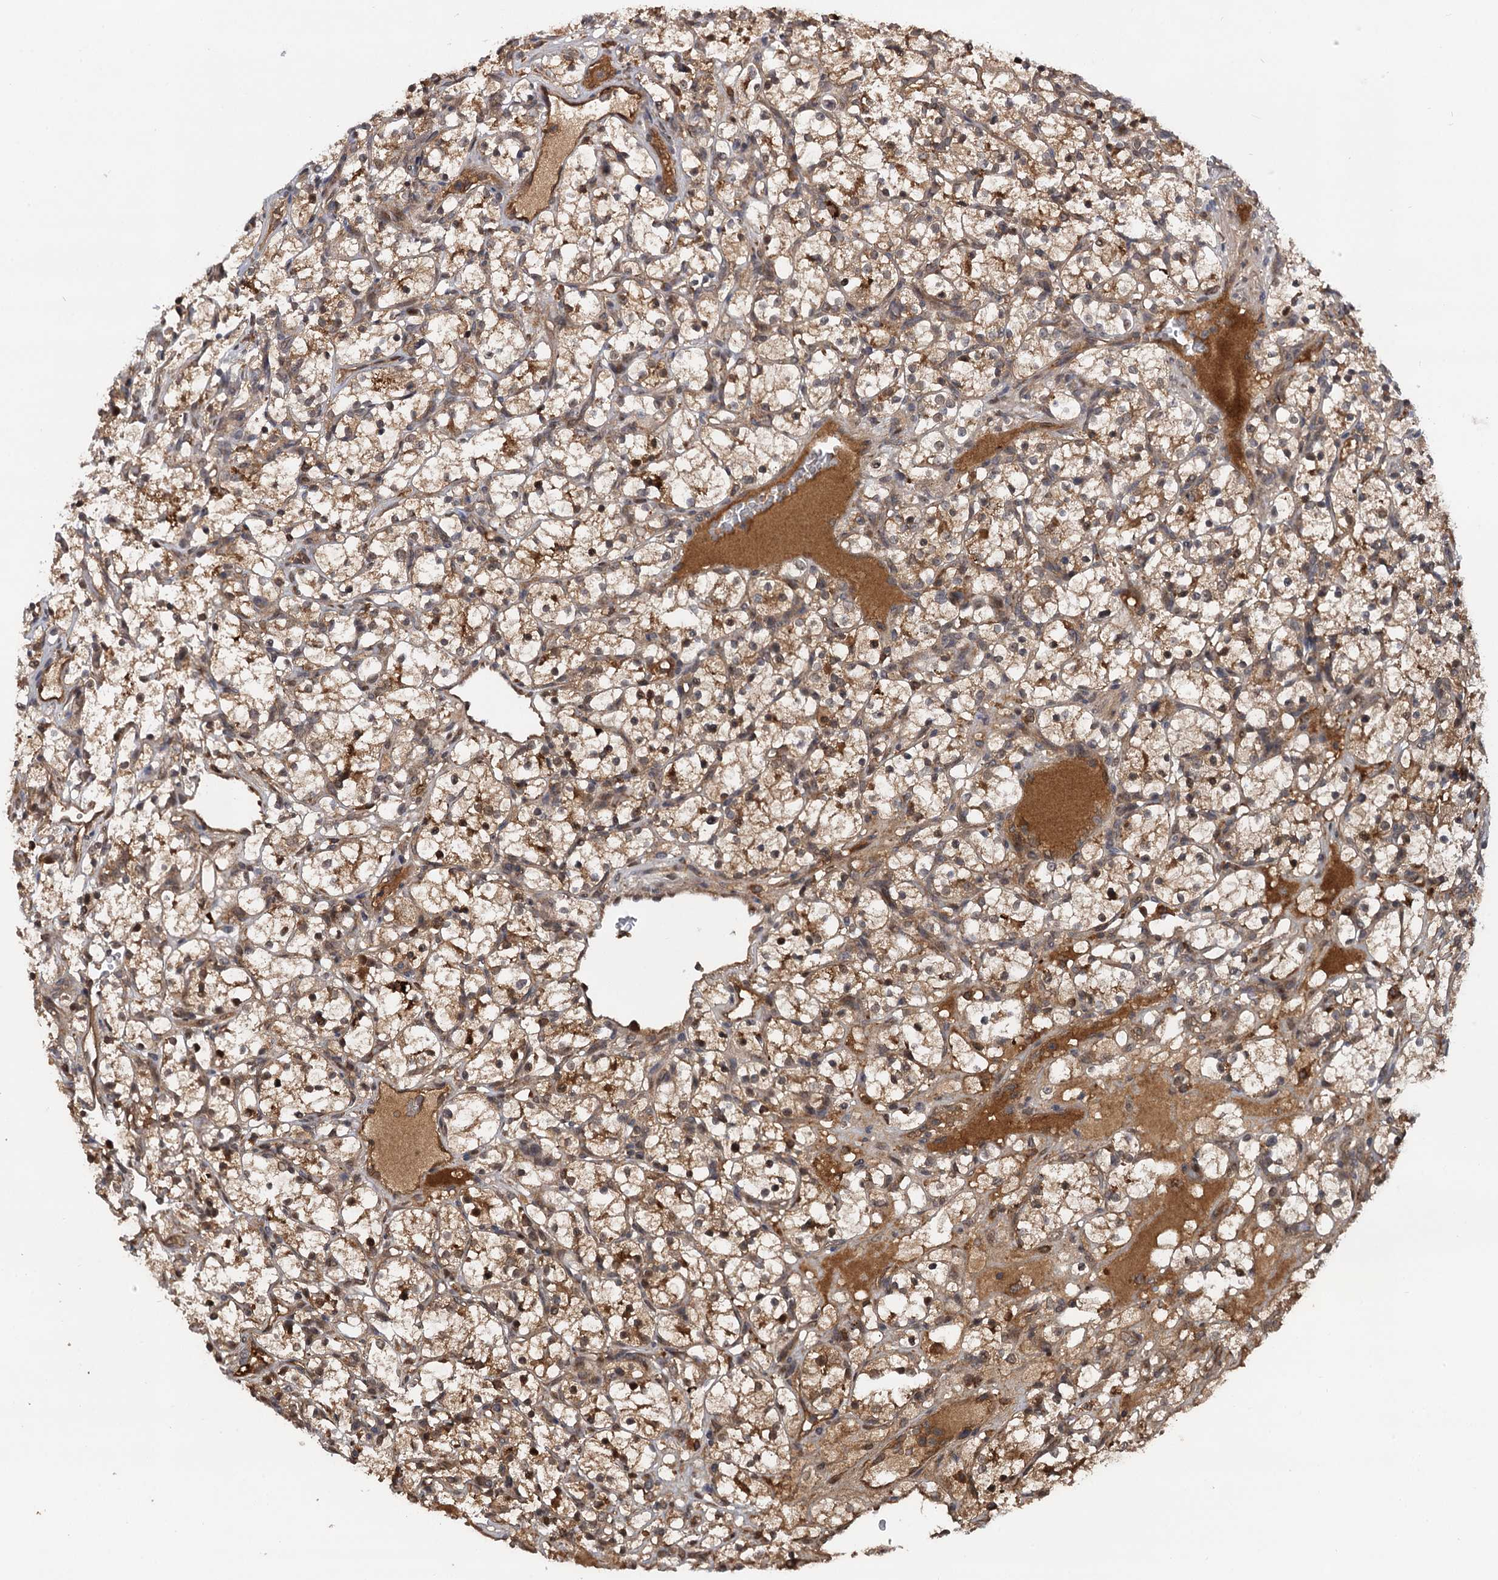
{"staining": {"intensity": "moderate", "quantity": ">75%", "location": "cytoplasmic/membranous"}, "tissue": "renal cancer", "cell_type": "Tumor cells", "image_type": "cancer", "snomed": [{"axis": "morphology", "description": "Adenocarcinoma, NOS"}, {"axis": "topography", "description": "Kidney"}], "caption": "An image of renal cancer stained for a protein exhibits moderate cytoplasmic/membranous brown staining in tumor cells.", "gene": "SELENOP", "patient": {"sex": "female", "age": 69}}